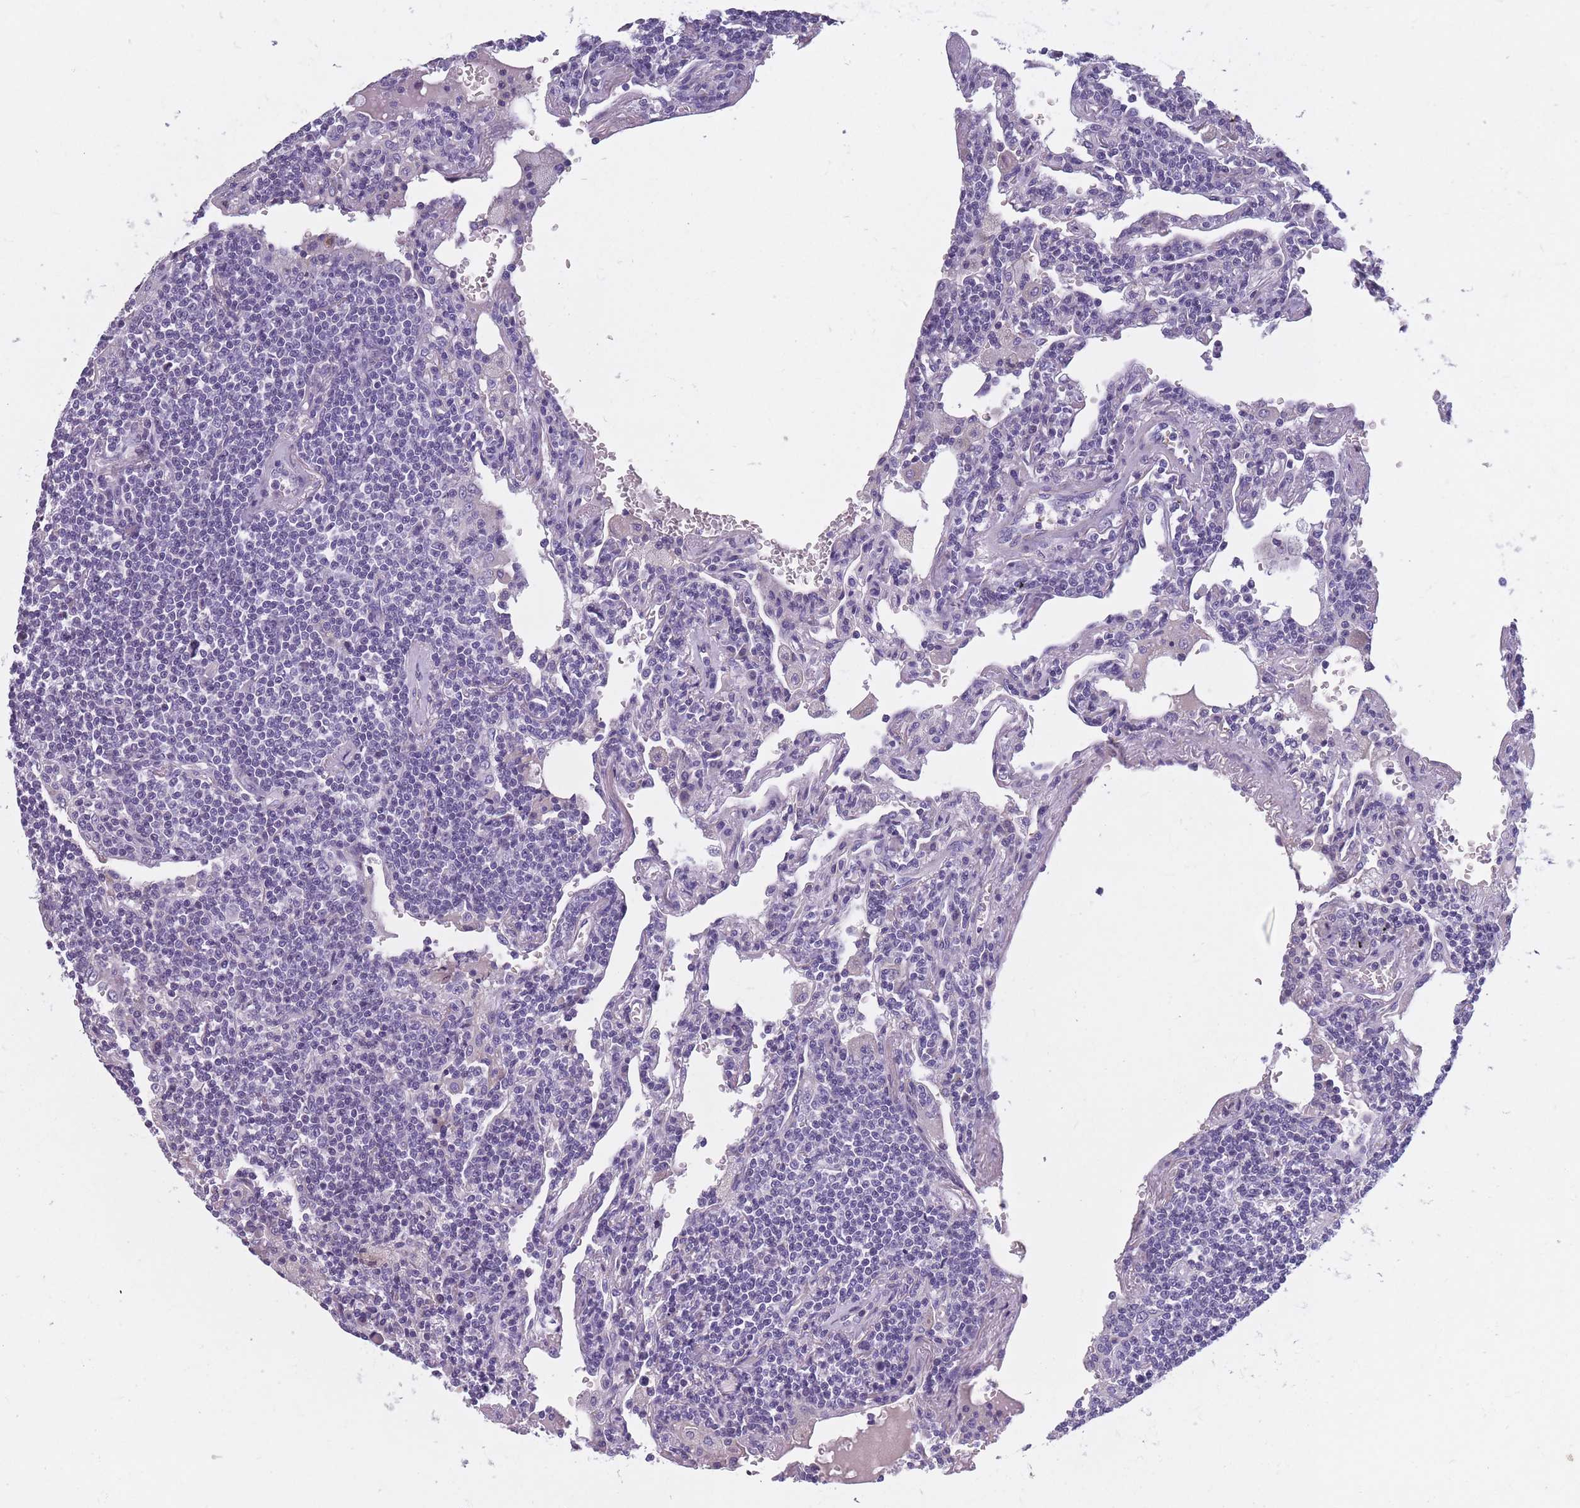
{"staining": {"intensity": "negative", "quantity": "none", "location": "none"}, "tissue": "lymphoma", "cell_type": "Tumor cells", "image_type": "cancer", "snomed": [{"axis": "morphology", "description": "Malignant lymphoma, non-Hodgkin's type, Low grade"}, {"axis": "topography", "description": "Lung"}], "caption": "There is no significant expression in tumor cells of lymphoma.", "gene": "OR4C5", "patient": {"sex": "female", "age": 71}}